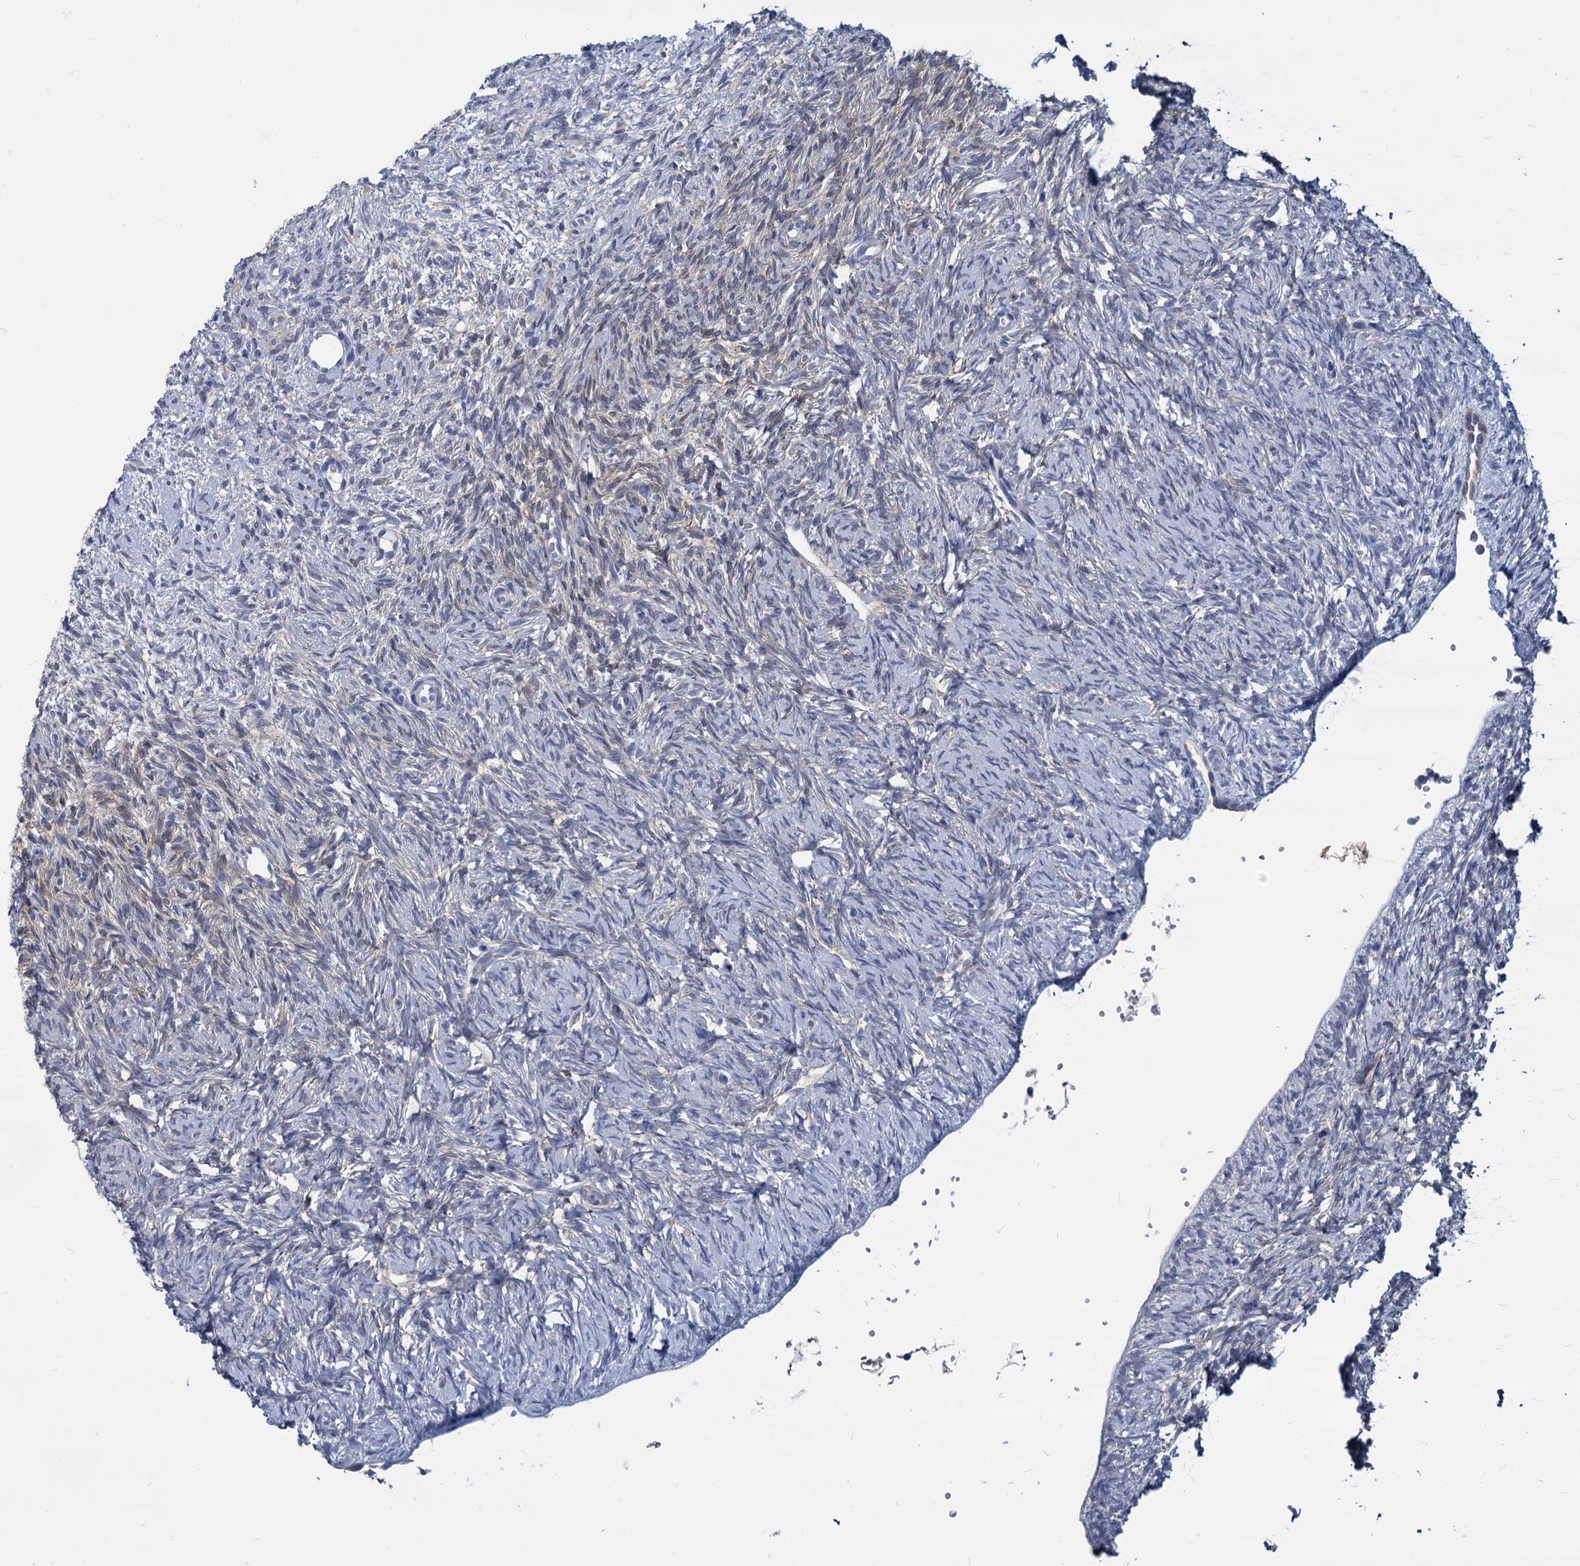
{"staining": {"intensity": "moderate", "quantity": "<25%", "location": "cytoplasmic/membranous"}, "tissue": "ovary", "cell_type": "Ovarian stroma cells", "image_type": "normal", "snomed": [{"axis": "morphology", "description": "Normal tissue, NOS"}, {"axis": "topography", "description": "Ovary"}], "caption": "IHC staining of normal ovary, which exhibits low levels of moderate cytoplasmic/membranous positivity in about <25% of ovarian stroma cells indicating moderate cytoplasmic/membranous protein staining. The staining was performed using DAB (3,3'-diaminobenzidine) (brown) for protein detection and nuclei were counterstained in hematoxylin (blue).", "gene": "GSTM3", "patient": {"sex": "female", "age": 51}}